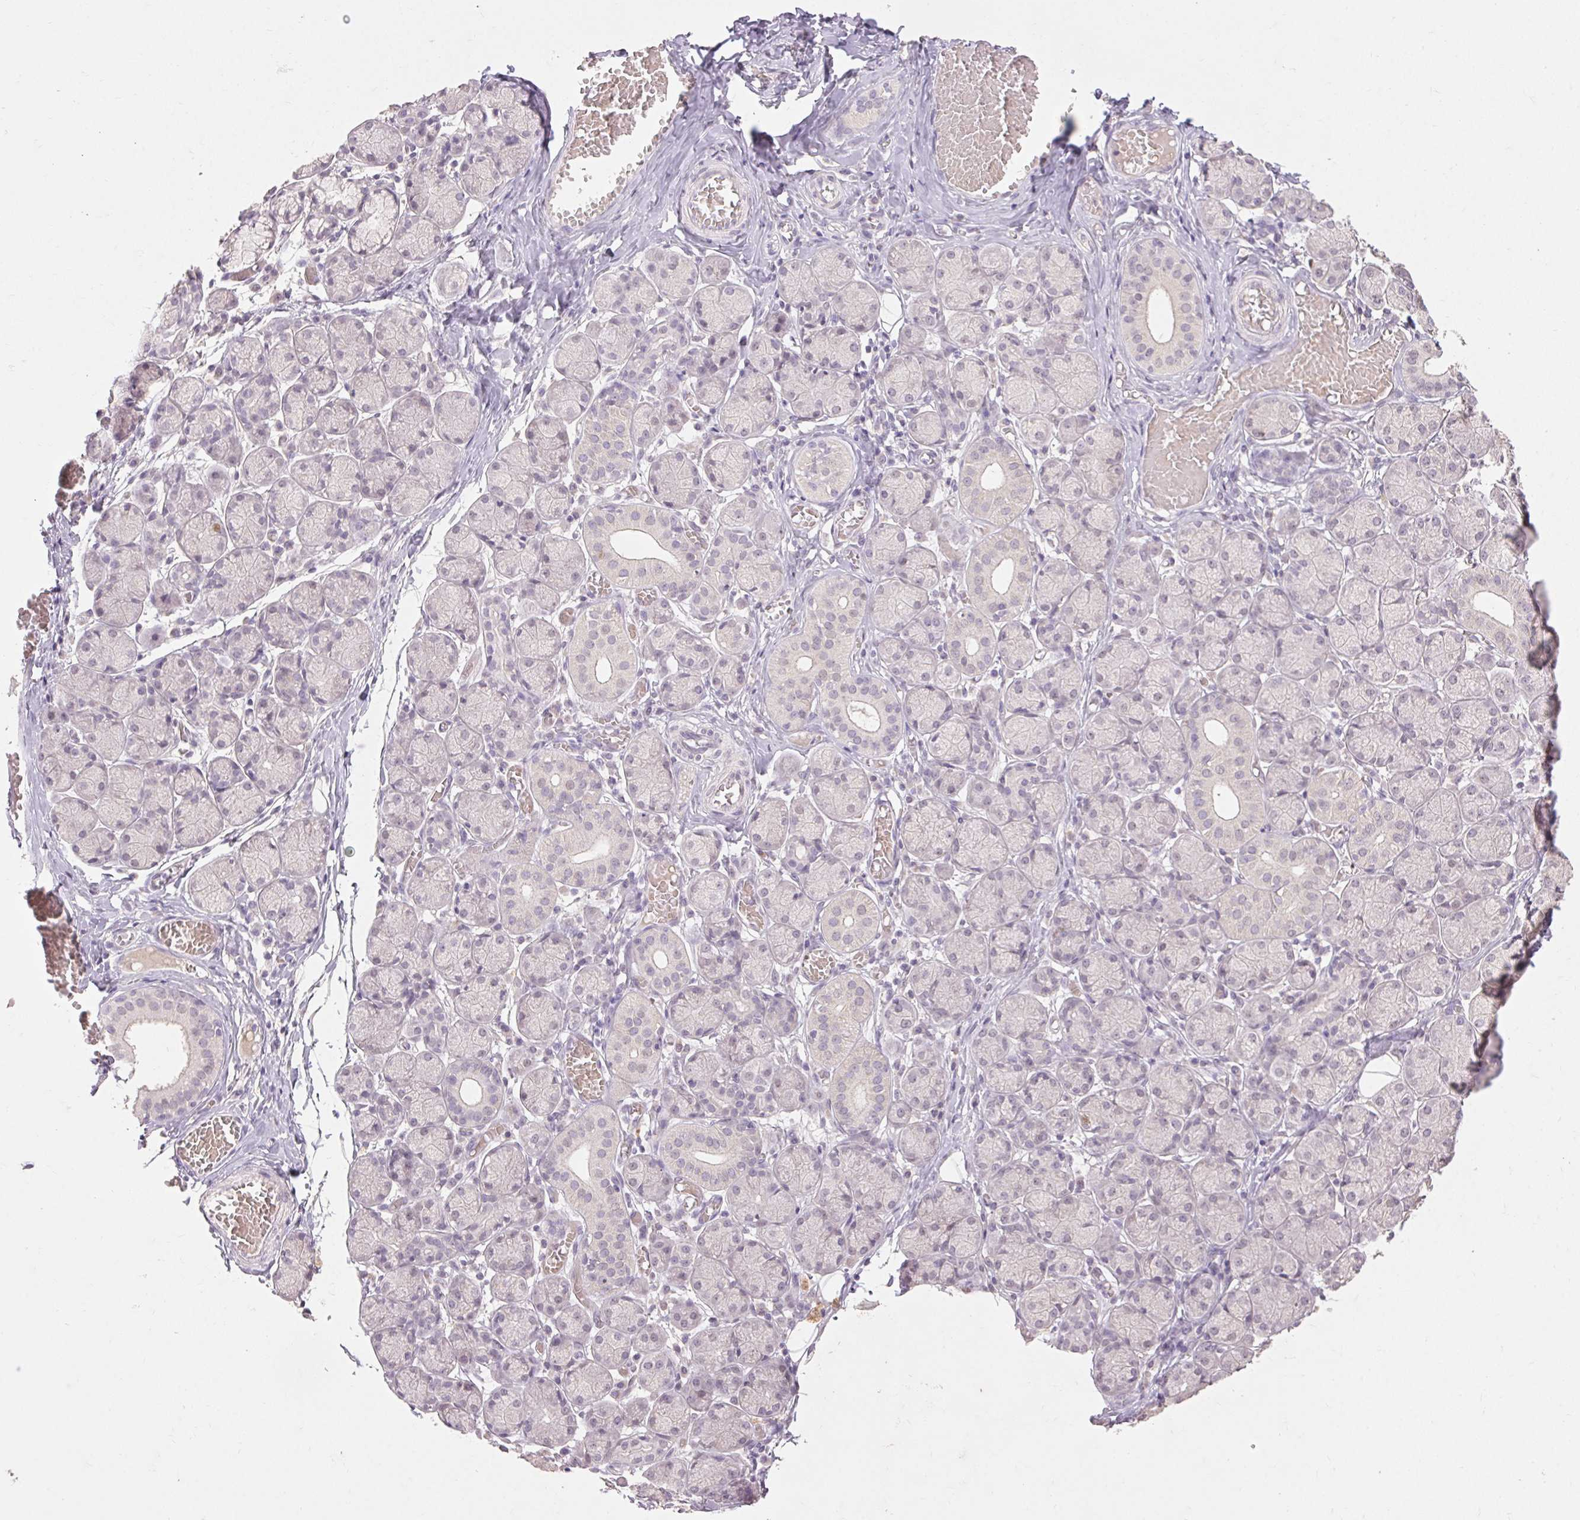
{"staining": {"intensity": "negative", "quantity": "none", "location": "none"}, "tissue": "salivary gland", "cell_type": "Glandular cells", "image_type": "normal", "snomed": [{"axis": "morphology", "description": "Normal tissue, NOS"}, {"axis": "topography", "description": "Salivary gland"}], "caption": "DAB immunohistochemical staining of normal salivary gland demonstrates no significant positivity in glandular cells. (IHC, brightfield microscopy, high magnification).", "gene": "SKP2", "patient": {"sex": "female", "age": 24}}